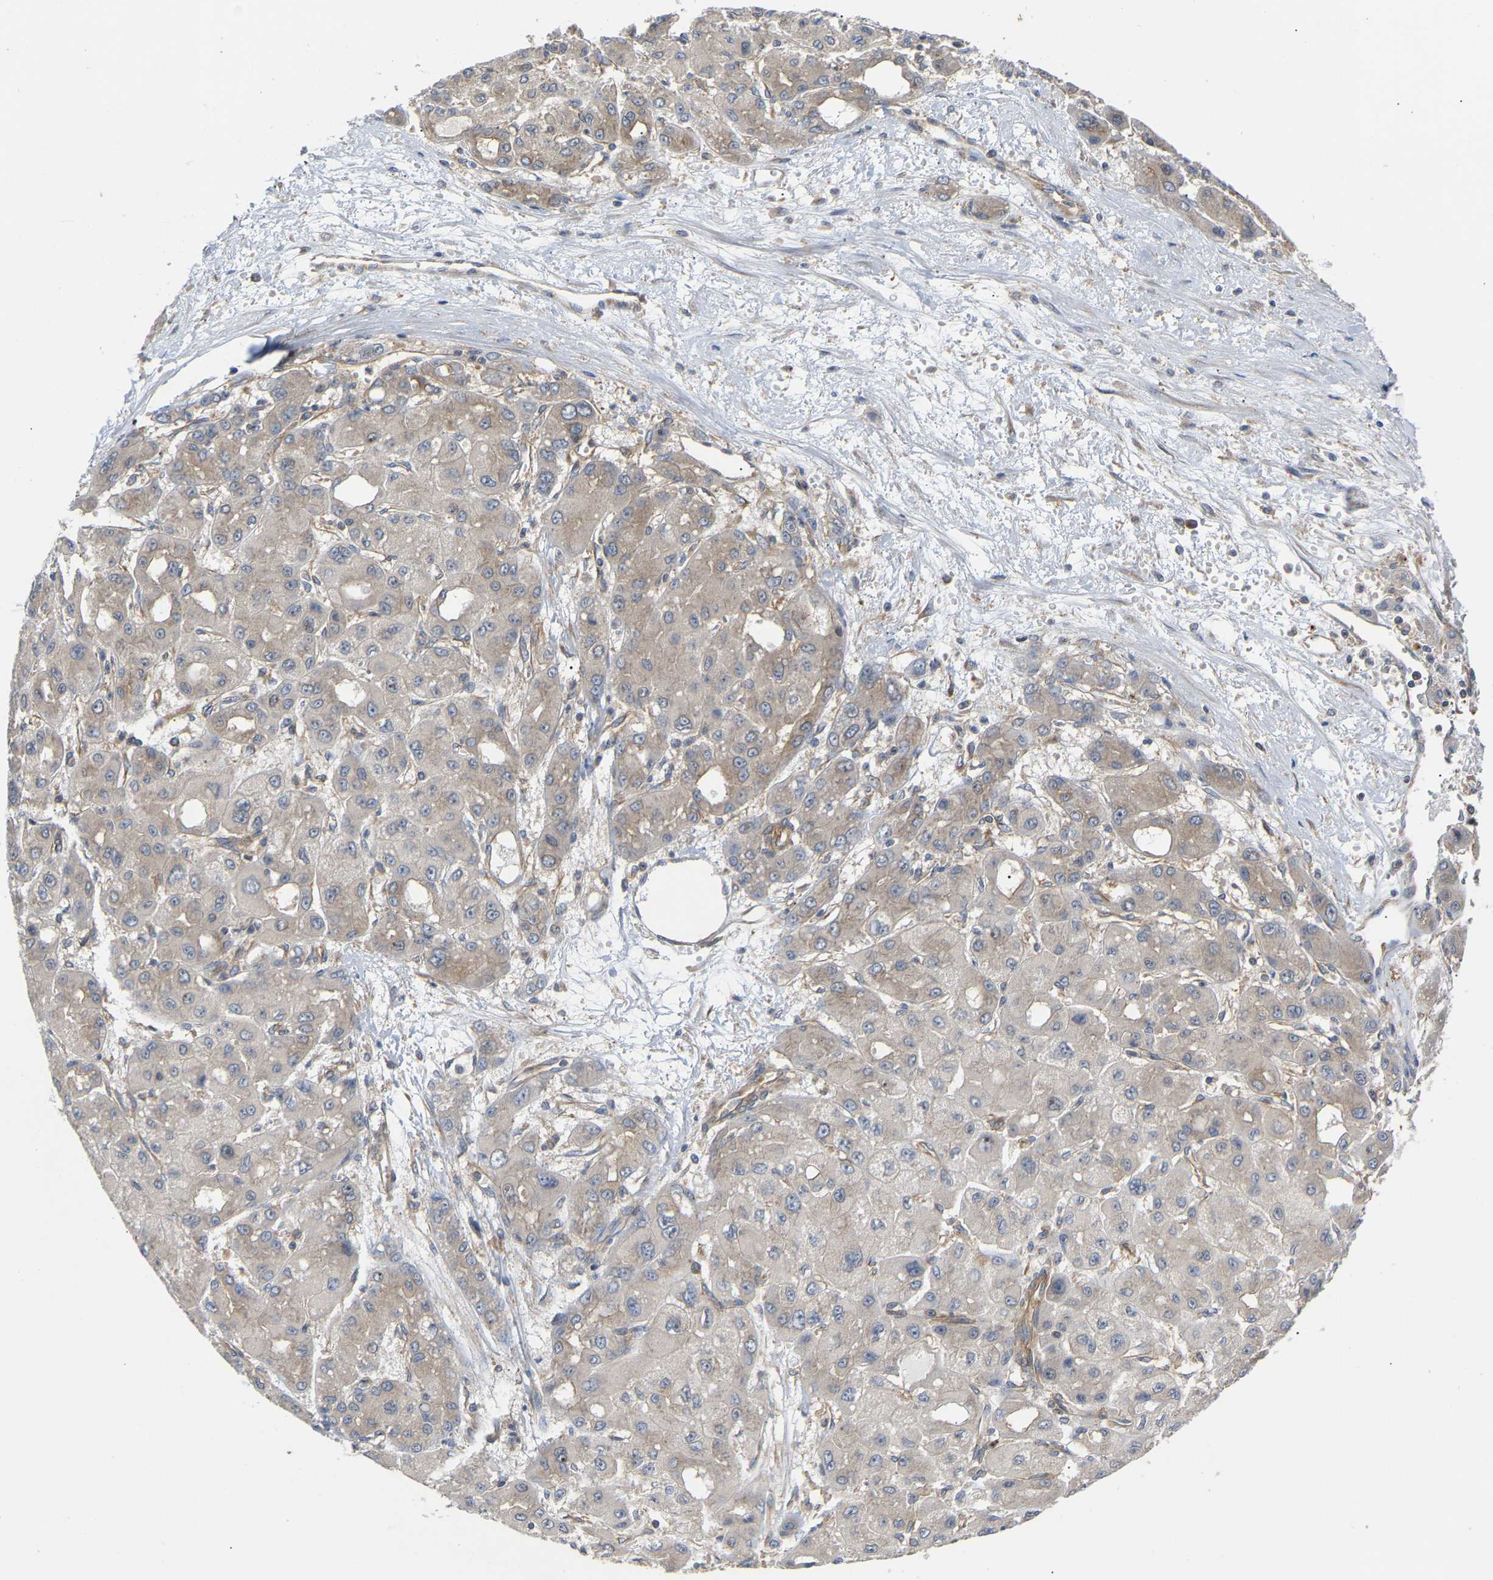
{"staining": {"intensity": "weak", "quantity": "25%-75%", "location": "cytoplasmic/membranous"}, "tissue": "liver cancer", "cell_type": "Tumor cells", "image_type": "cancer", "snomed": [{"axis": "morphology", "description": "Carcinoma, Hepatocellular, NOS"}, {"axis": "topography", "description": "Liver"}], "caption": "This histopathology image exhibits liver hepatocellular carcinoma stained with immunohistochemistry to label a protein in brown. The cytoplasmic/membranous of tumor cells show weak positivity for the protein. Nuclei are counter-stained blue.", "gene": "LAPTM4B", "patient": {"sex": "male", "age": 55}}